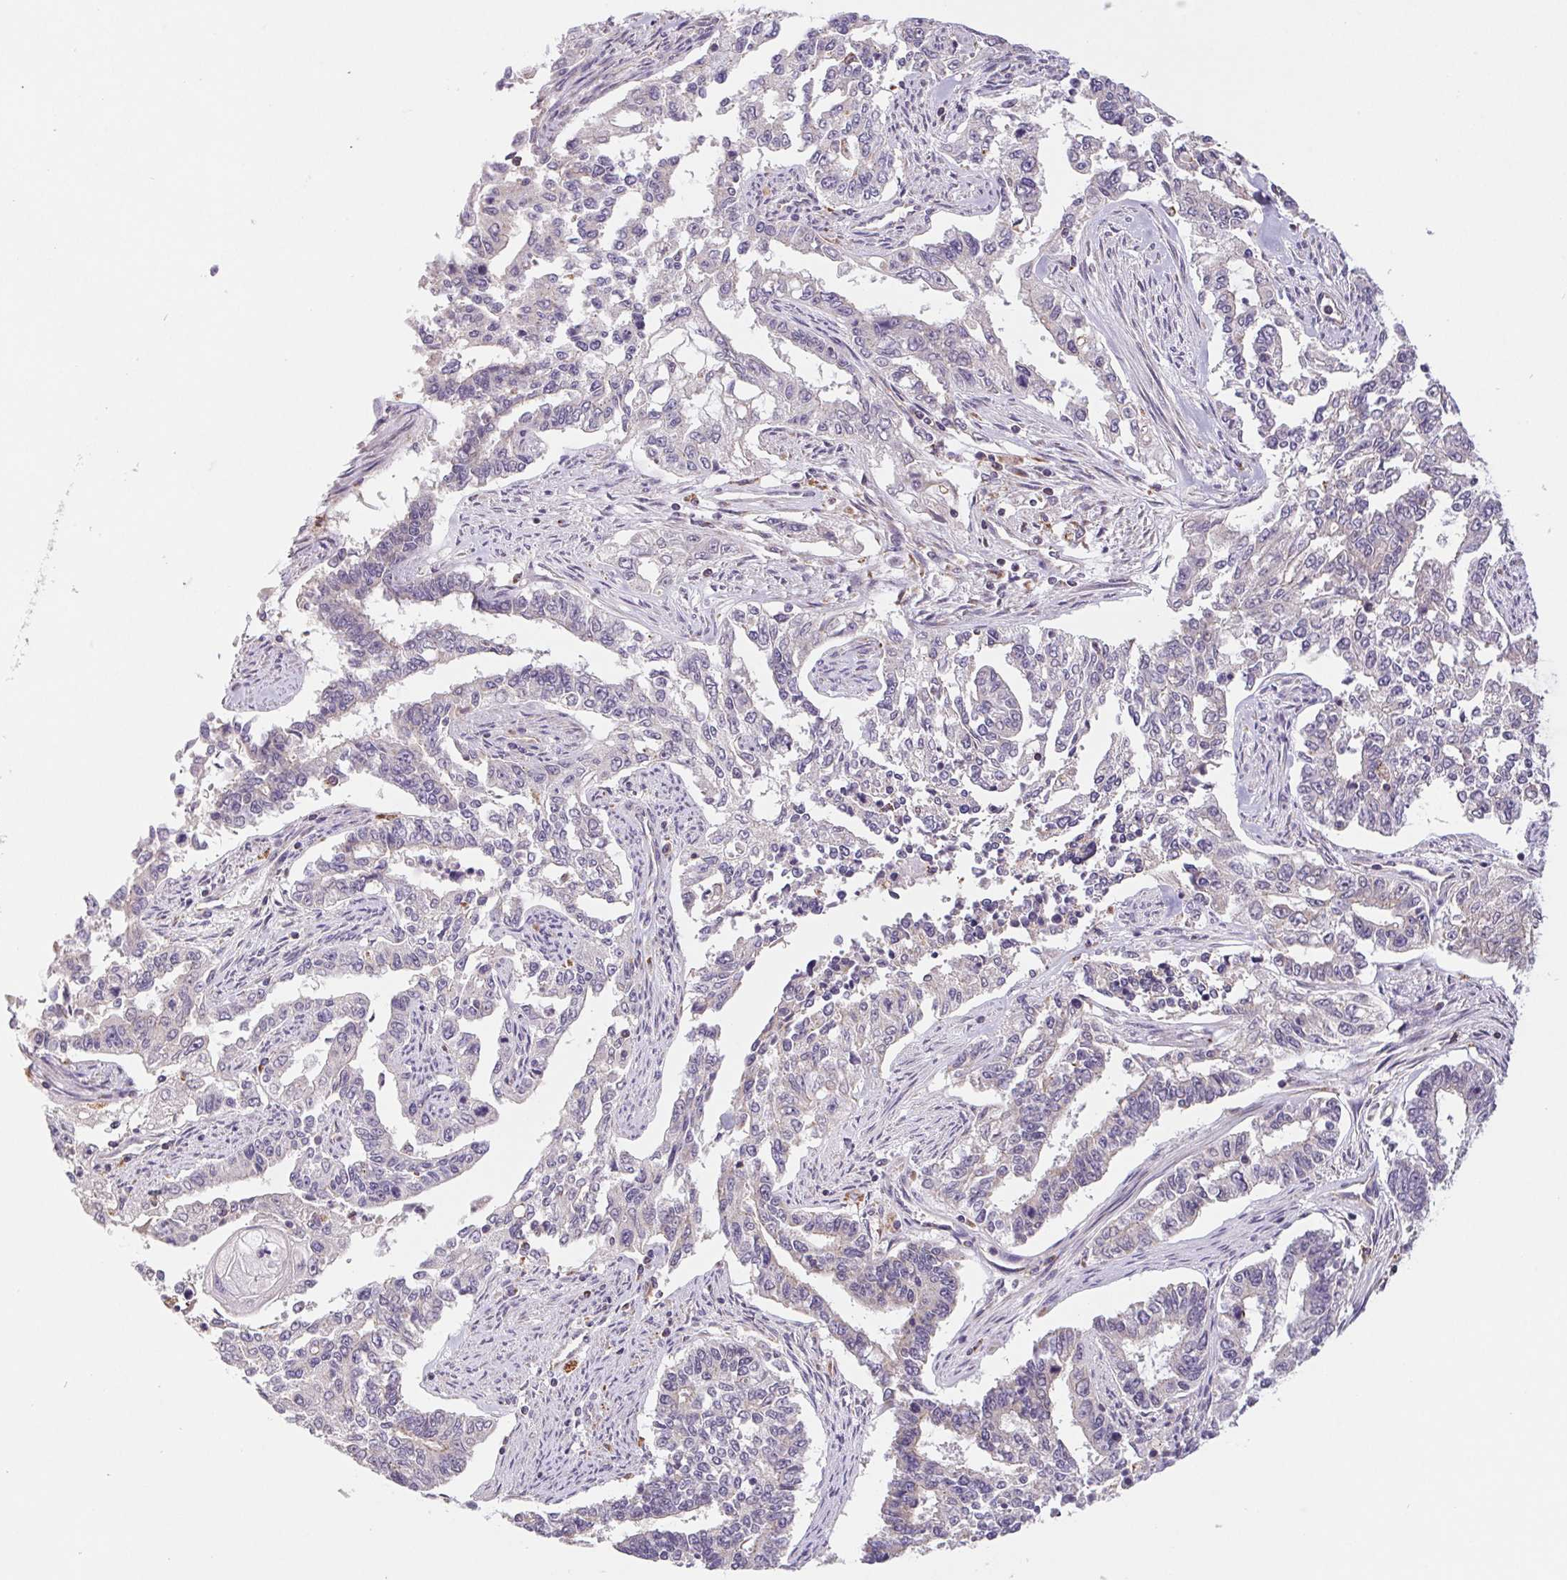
{"staining": {"intensity": "negative", "quantity": "none", "location": "none"}, "tissue": "endometrial cancer", "cell_type": "Tumor cells", "image_type": "cancer", "snomed": [{"axis": "morphology", "description": "Adenocarcinoma, NOS"}, {"axis": "topography", "description": "Uterus"}], "caption": "This is a micrograph of immunohistochemistry staining of adenocarcinoma (endometrial), which shows no positivity in tumor cells. (IHC, brightfield microscopy, high magnification).", "gene": "EMC6", "patient": {"sex": "female", "age": 59}}